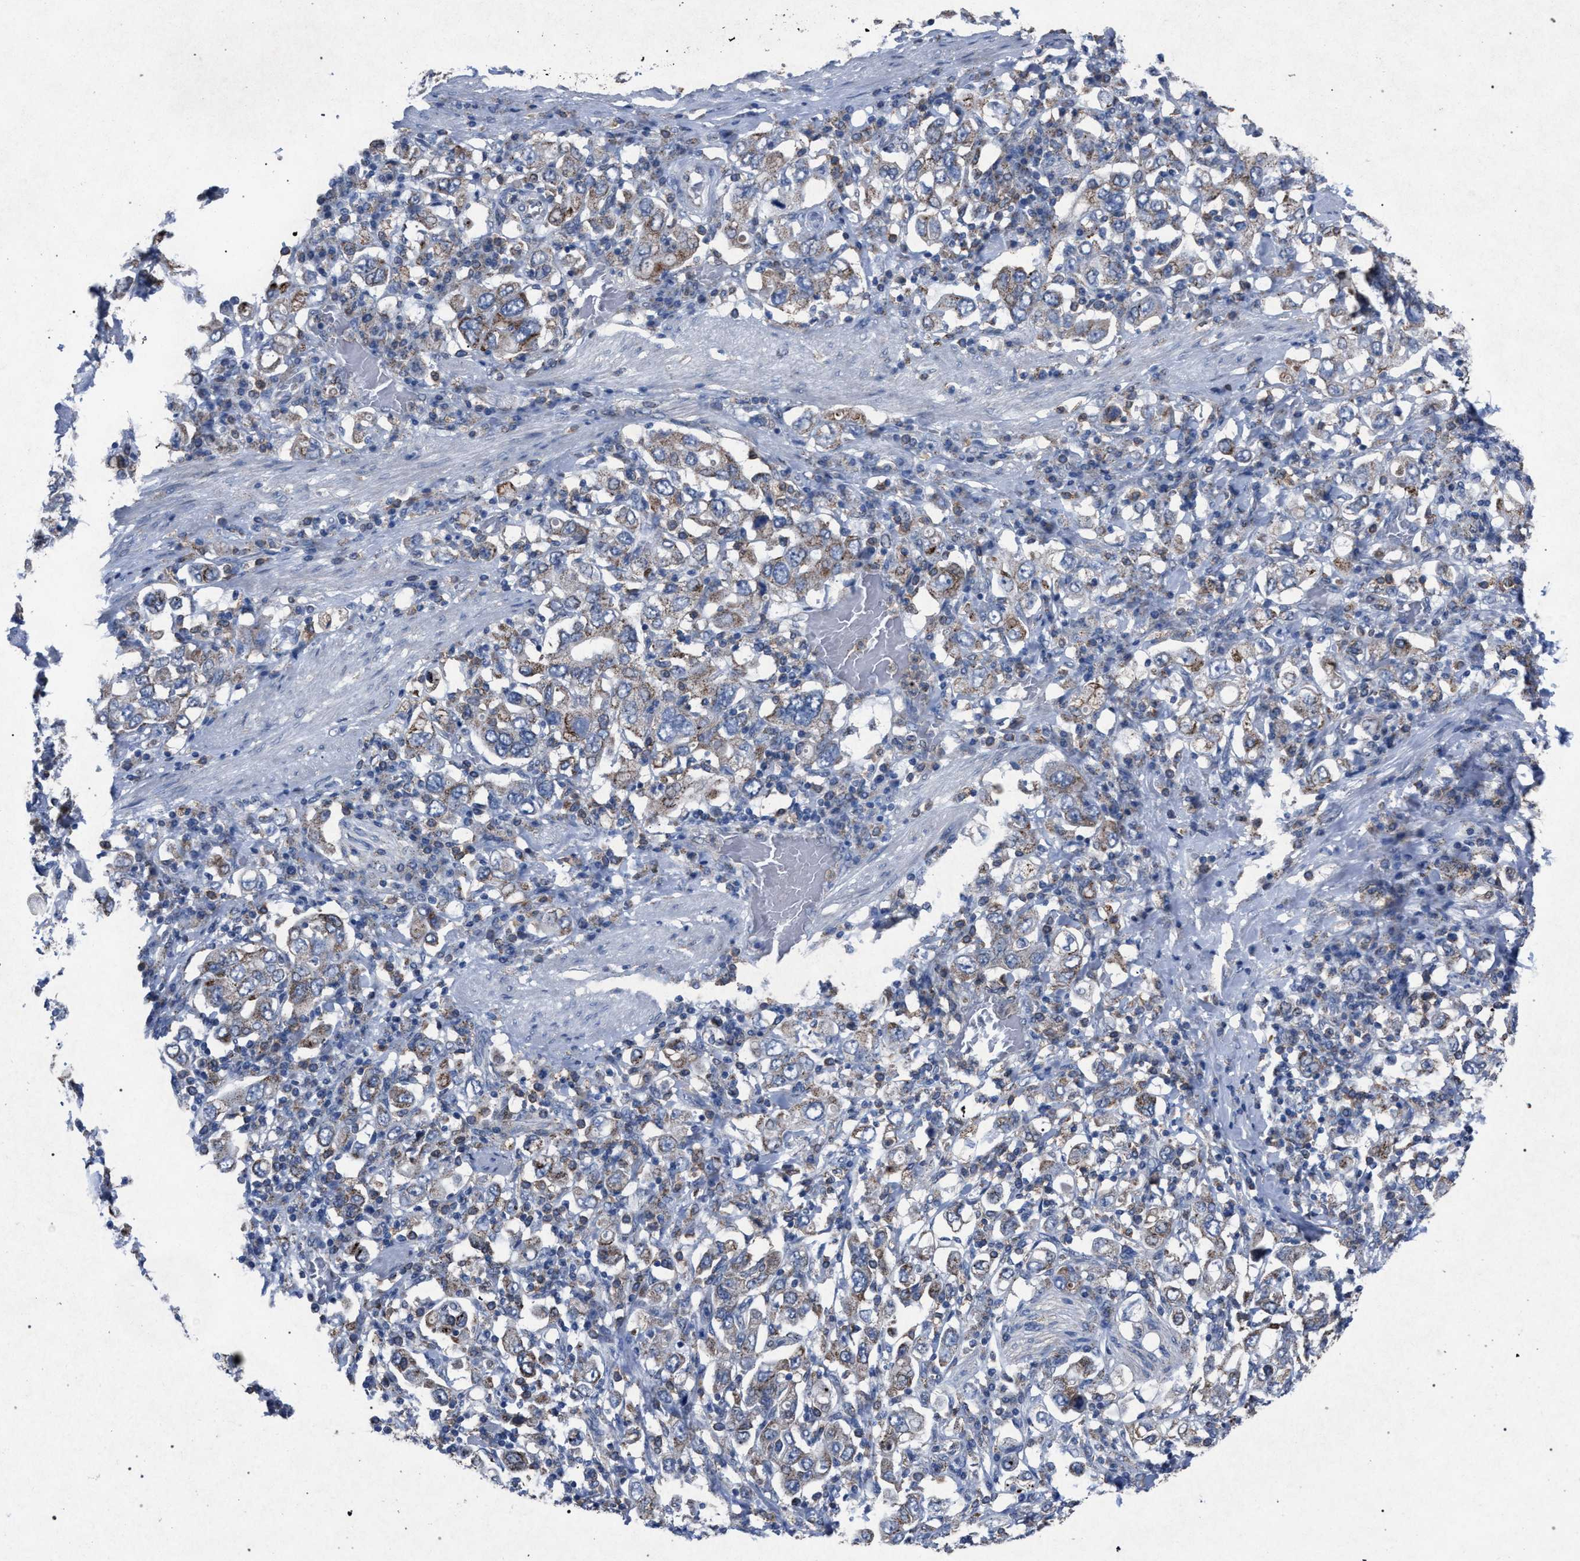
{"staining": {"intensity": "weak", "quantity": ">75%", "location": "cytoplasmic/membranous"}, "tissue": "stomach cancer", "cell_type": "Tumor cells", "image_type": "cancer", "snomed": [{"axis": "morphology", "description": "Adenocarcinoma, NOS"}, {"axis": "topography", "description": "Stomach, upper"}], "caption": "Stomach cancer stained with immunohistochemistry exhibits weak cytoplasmic/membranous expression in about >75% of tumor cells.", "gene": "HSD17B4", "patient": {"sex": "male", "age": 62}}